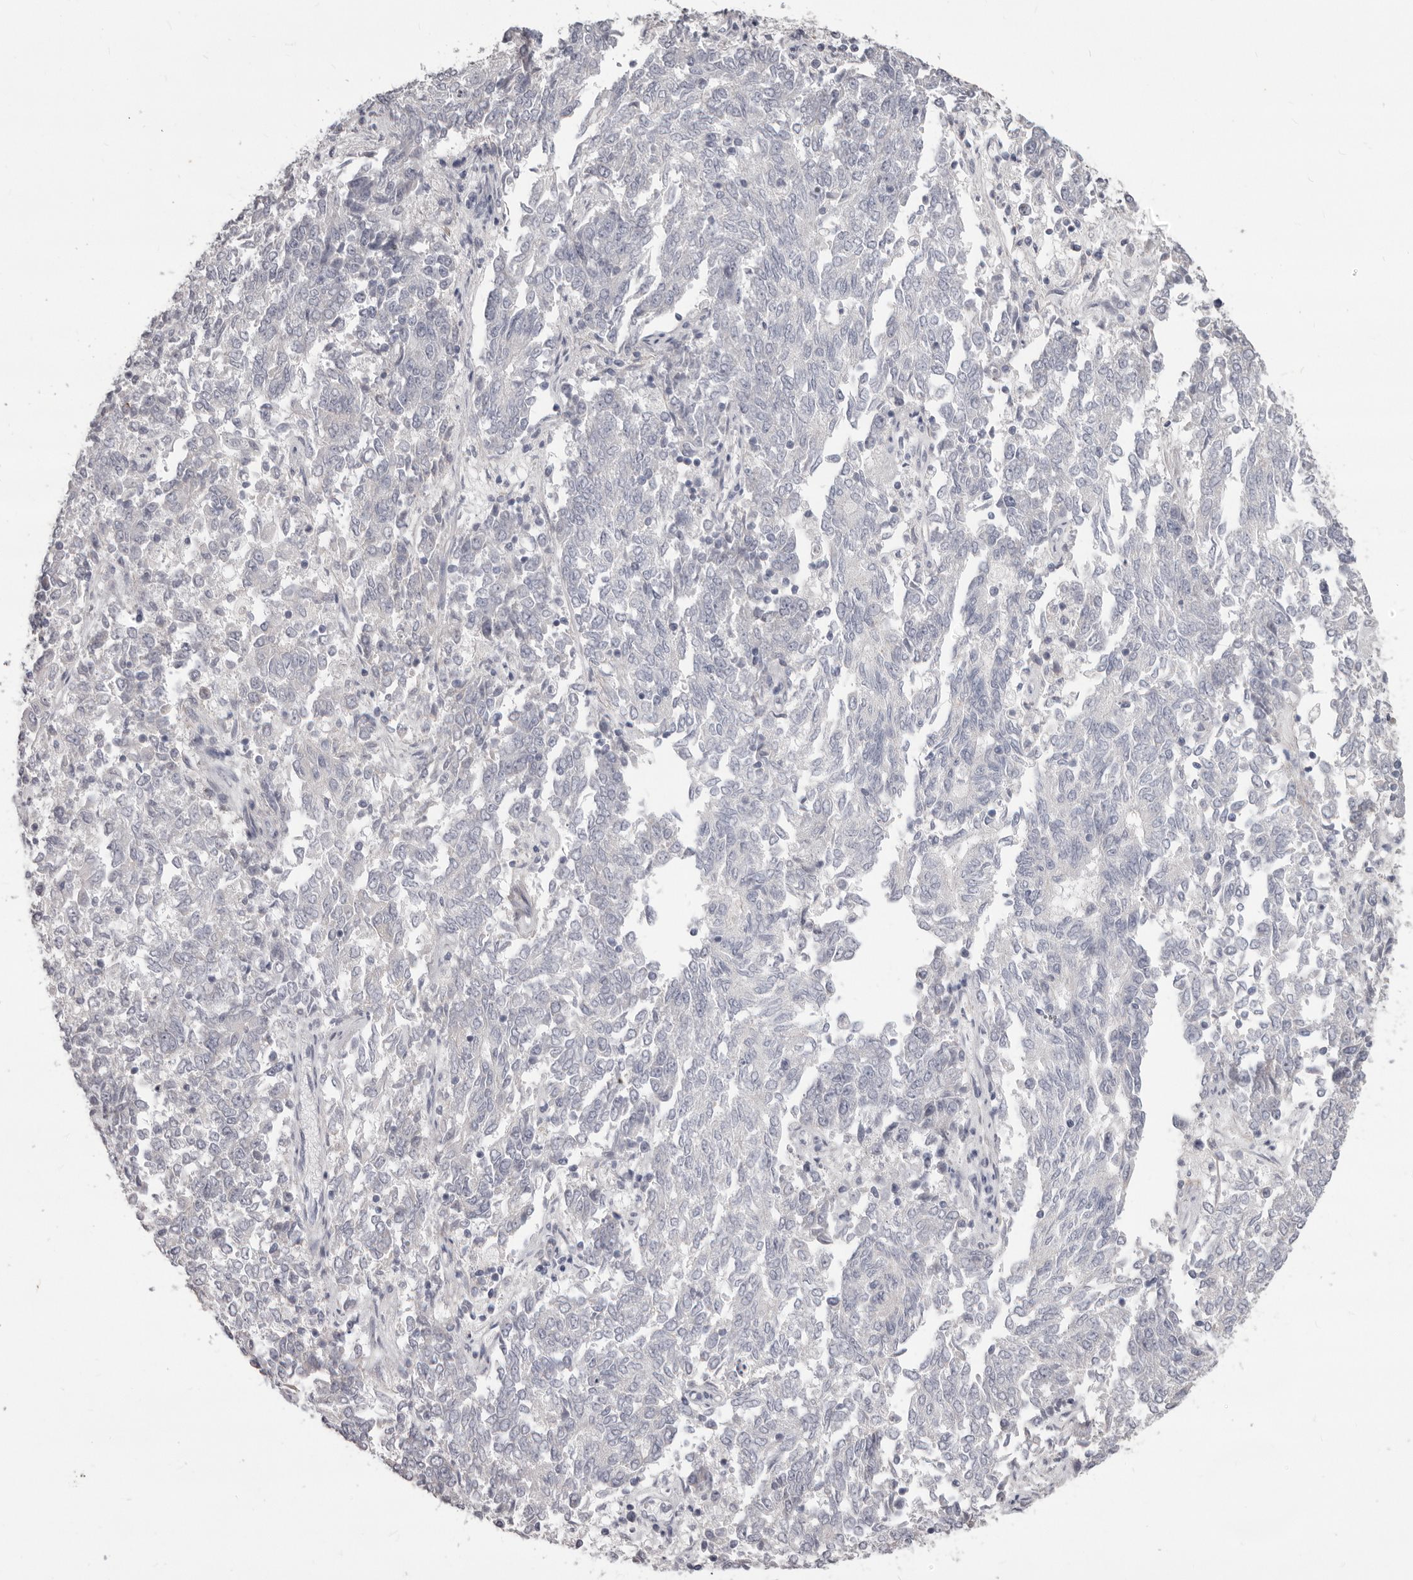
{"staining": {"intensity": "negative", "quantity": "none", "location": "none"}, "tissue": "endometrial cancer", "cell_type": "Tumor cells", "image_type": "cancer", "snomed": [{"axis": "morphology", "description": "Adenocarcinoma, NOS"}, {"axis": "topography", "description": "Endometrium"}], "caption": "Image shows no protein staining in tumor cells of adenocarcinoma (endometrial) tissue. (IHC, brightfield microscopy, high magnification).", "gene": "PRMT2", "patient": {"sex": "female", "age": 80}}